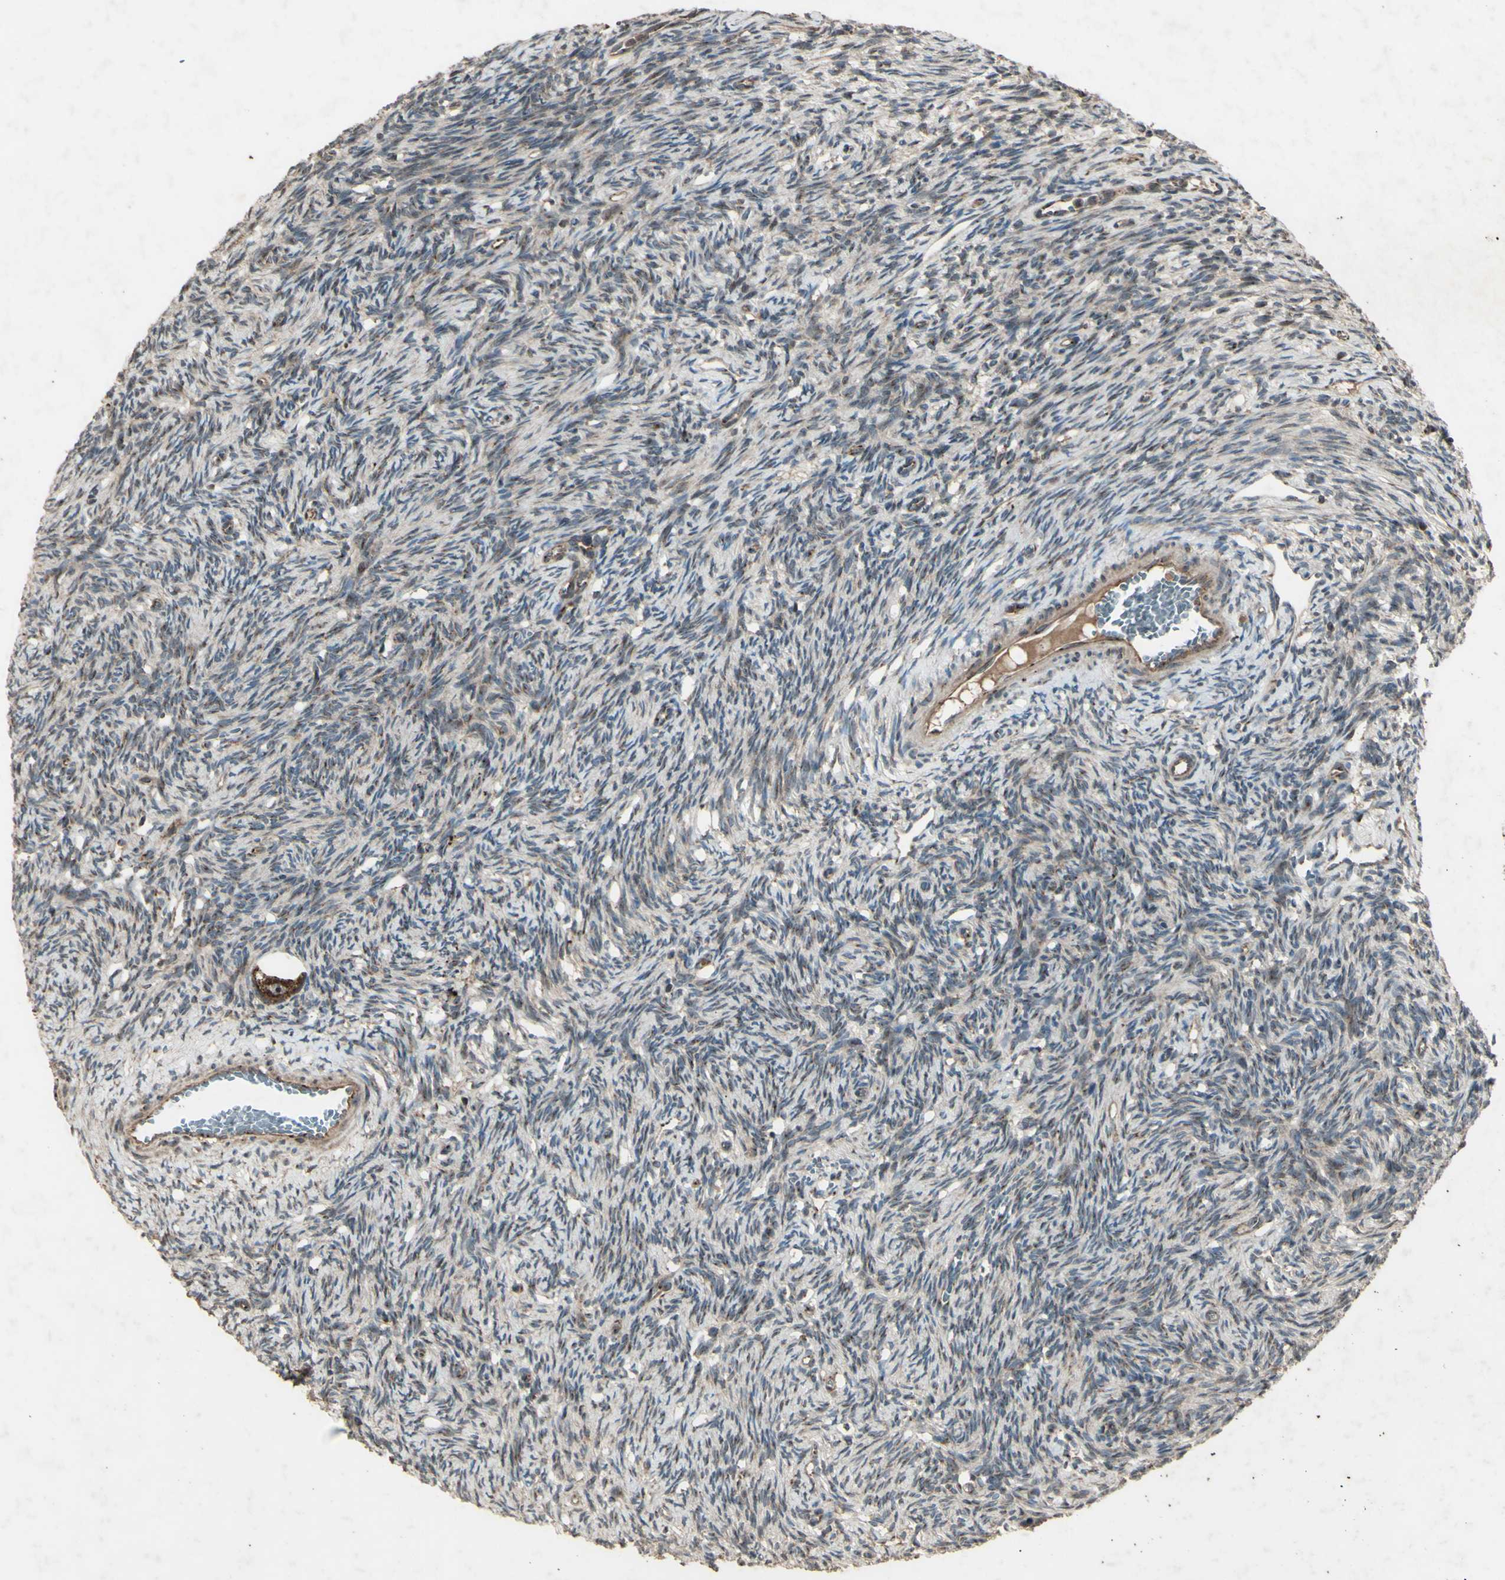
{"staining": {"intensity": "strong", "quantity": ">75%", "location": "cytoplasmic/membranous"}, "tissue": "ovary", "cell_type": "Follicle cells", "image_type": "normal", "snomed": [{"axis": "morphology", "description": "Normal tissue, NOS"}, {"axis": "topography", "description": "Ovary"}], "caption": "Normal ovary demonstrates strong cytoplasmic/membranous staining in about >75% of follicle cells.", "gene": "AP1G1", "patient": {"sex": "female", "age": 33}}